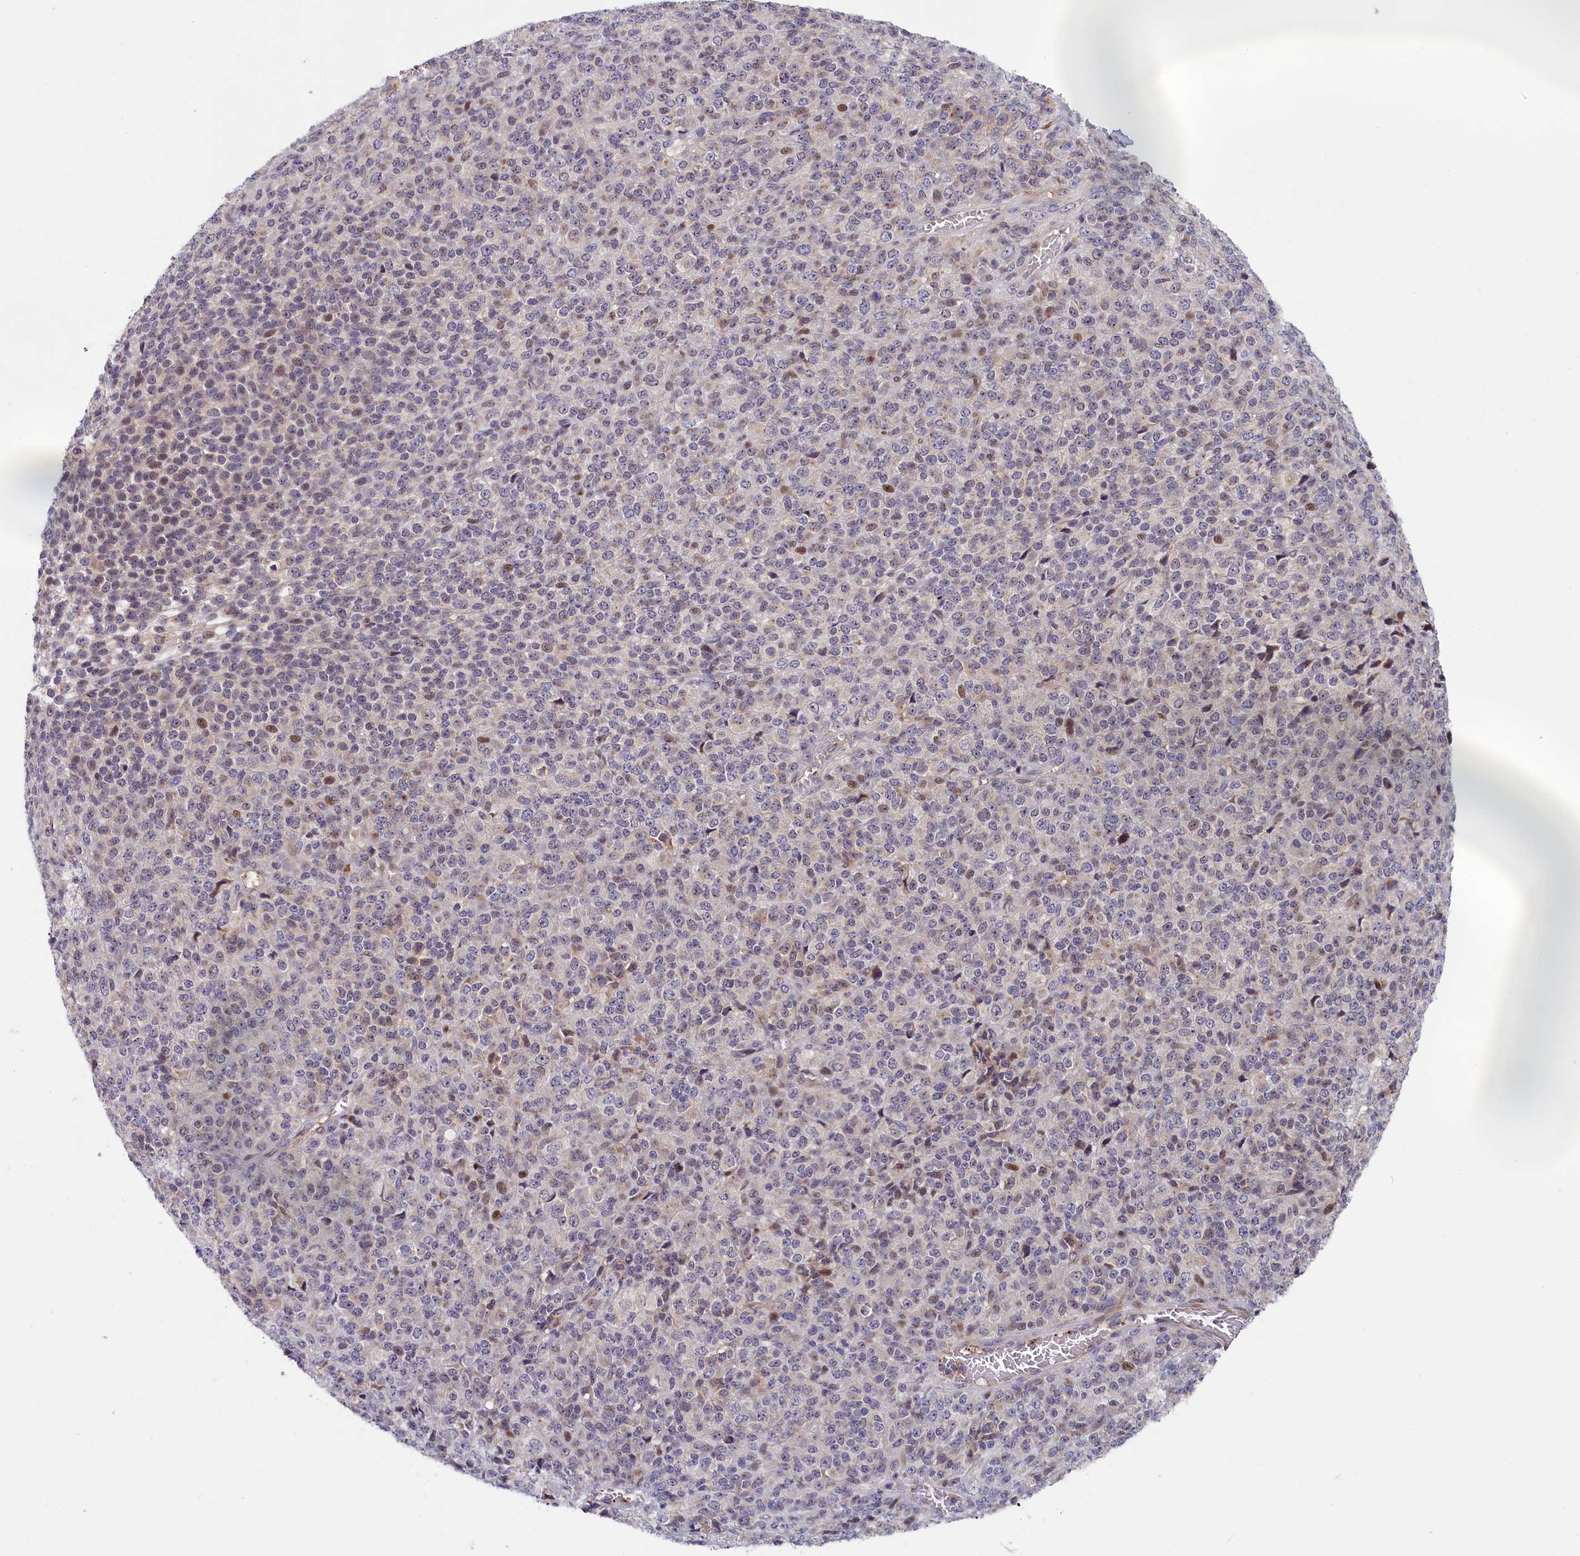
{"staining": {"intensity": "negative", "quantity": "none", "location": "none"}, "tissue": "melanoma", "cell_type": "Tumor cells", "image_type": "cancer", "snomed": [{"axis": "morphology", "description": "Malignant melanoma, Metastatic site"}, {"axis": "topography", "description": "Brain"}], "caption": "An immunohistochemistry photomicrograph of melanoma is shown. There is no staining in tumor cells of melanoma. The staining was performed using DAB (3,3'-diaminobenzidine) to visualize the protein expression in brown, while the nuclei were stained in blue with hematoxylin (Magnification: 20x).", "gene": "CHST12", "patient": {"sex": "female", "age": 56}}